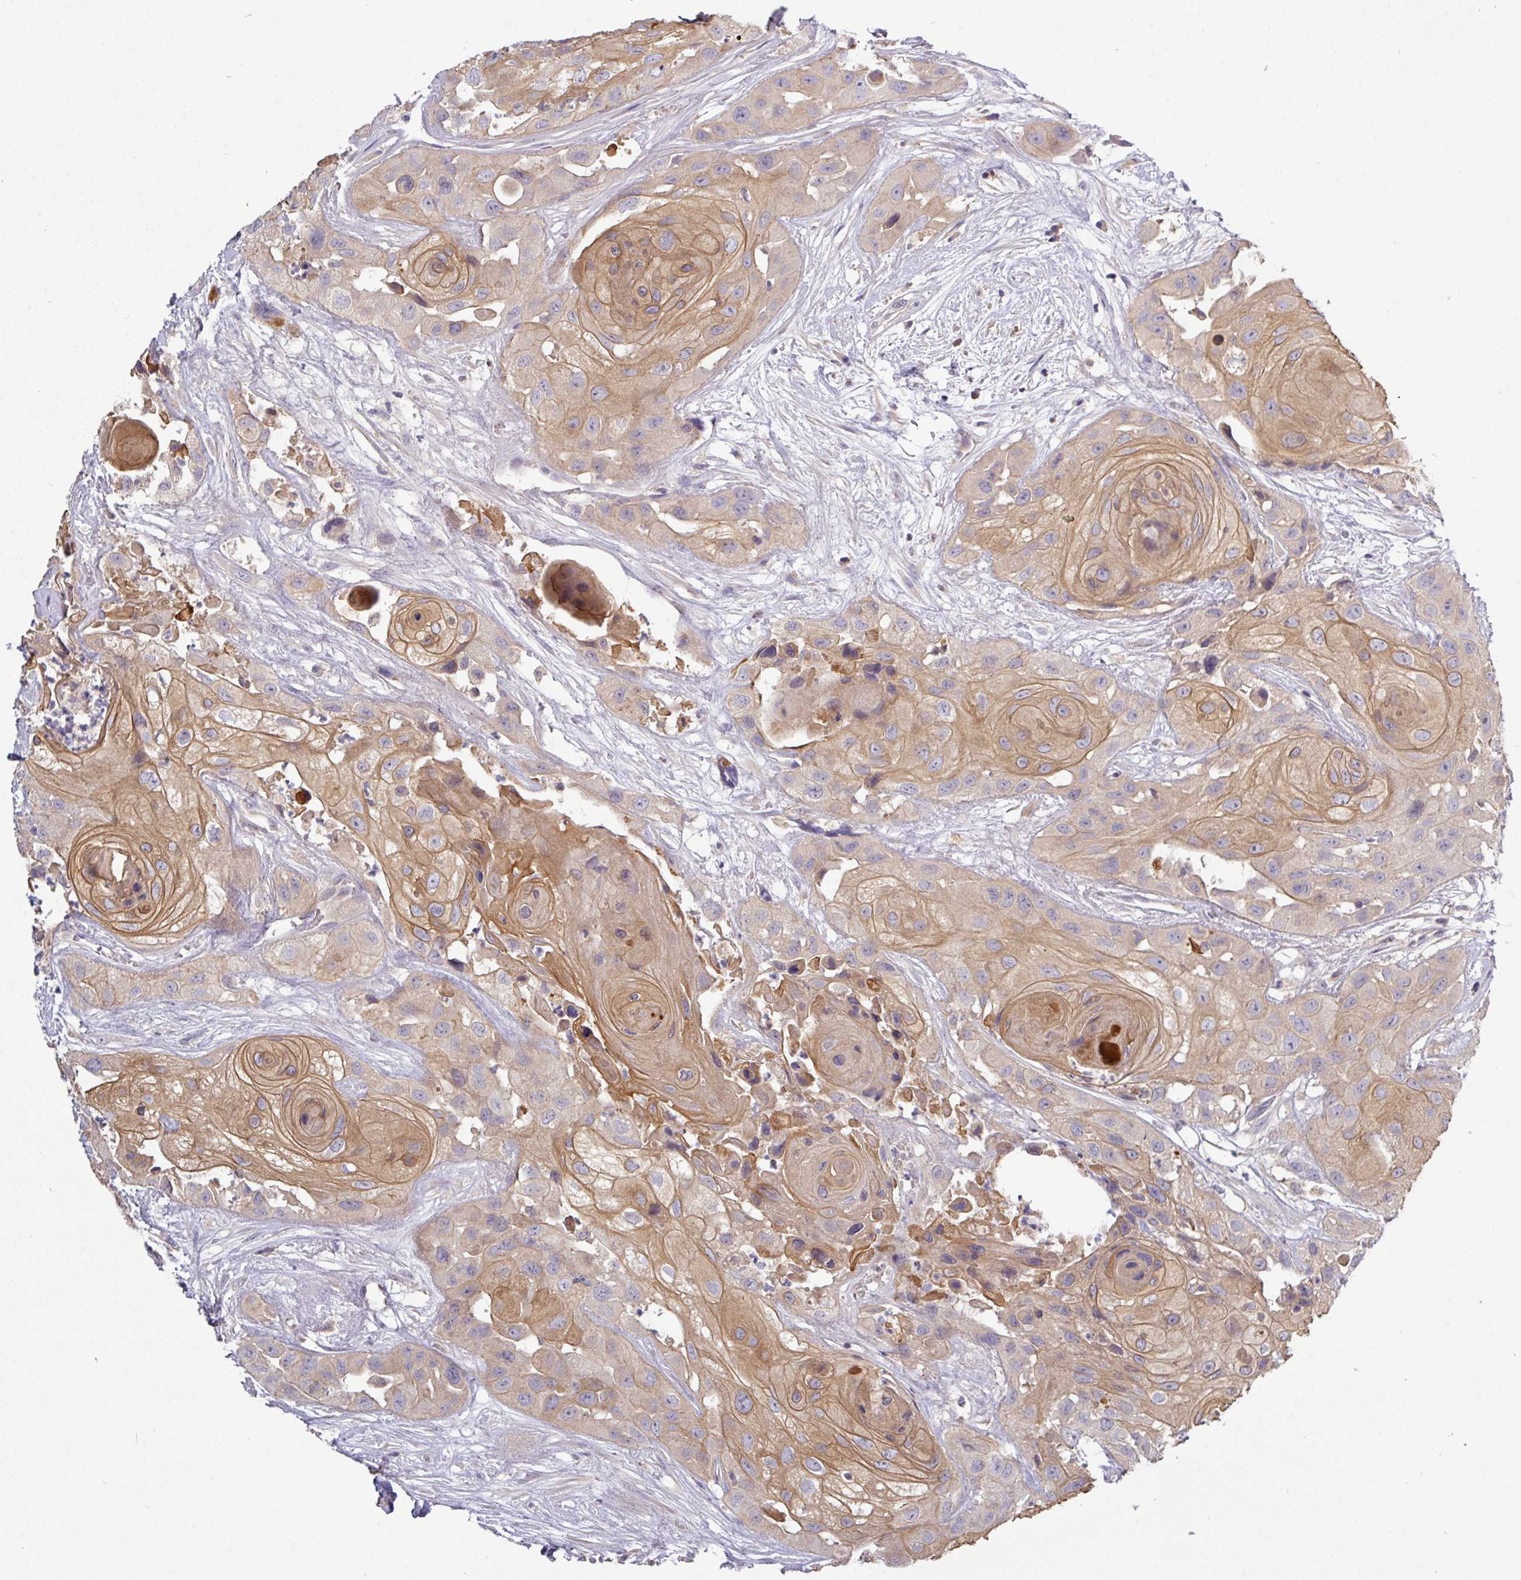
{"staining": {"intensity": "moderate", "quantity": ">75%", "location": "cytoplasmic/membranous"}, "tissue": "head and neck cancer", "cell_type": "Tumor cells", "image_type": "cancer", "snomed": [{"axis": "morphology", "description": "Squamous cell carcinoma, NOS"}, {"axis": "topography", "description": "Head-Neck"}], "caption": "Protein expression analysis of human head and neck cancer reveals moderate cytoplasmic/membranous staining in approximately >75% of tumor cells.", "gene": "TMEM62", "patient": {"sex": "male", "age": 83}}